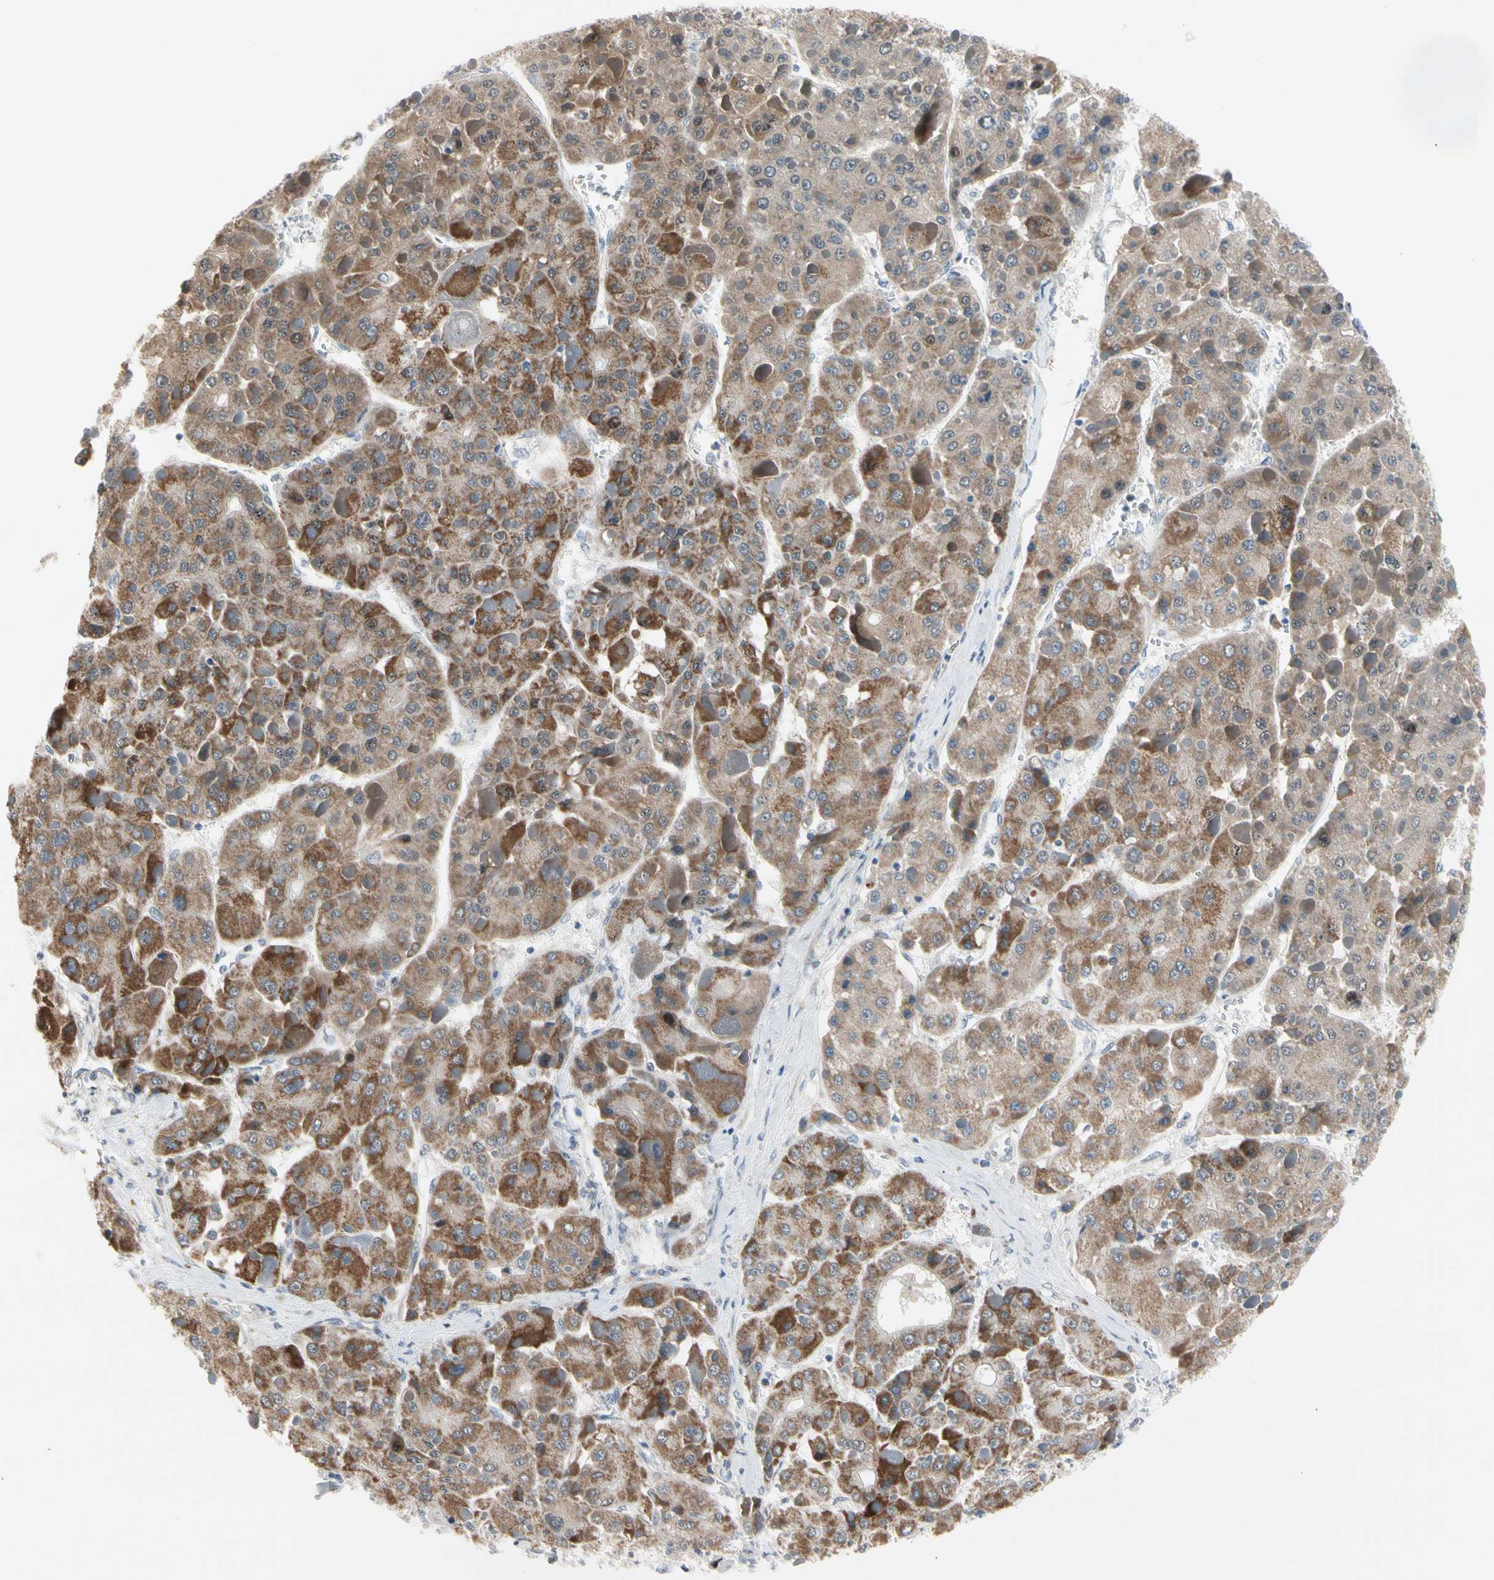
{"staining": {"intensity": "strong", "quantity": "25%-75%", "location": "cytoplasmic/membranous"}, "tissue": "liver cancer", "cell_type": "Tumor cells", "image_type": "cancer", "snomed": [{"axis": "morphology", "description": "Carcinoma, Hepatocellular, NOS"}, {"axis": "topography", "description": "Liver"}], "caption": "The immunohistochemical stain labels strong cytoplasmic/membranous positivity in tumor cells of liver hepatocellular carcinoma tissue.", "gene": "MARK1", "patient": {"sex": "female", "age": 73}}